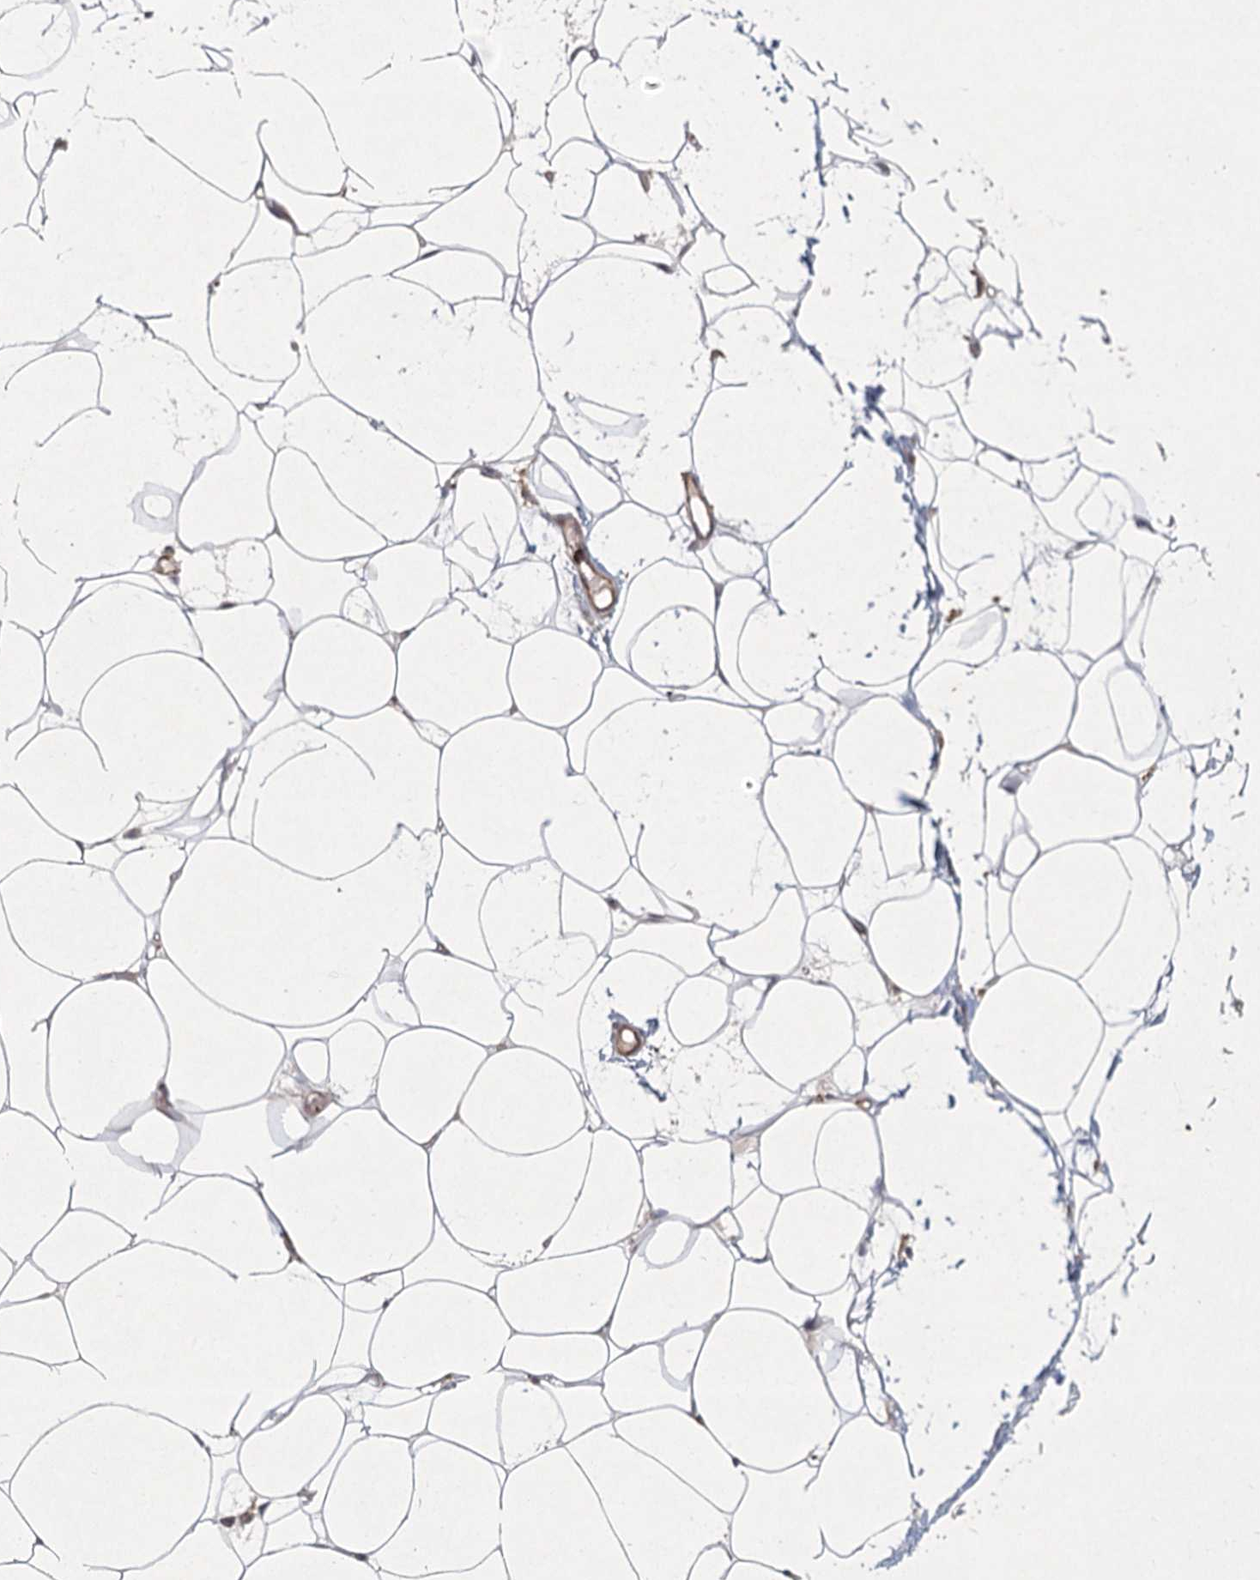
{"staining": {"intensity": "negative", "quantity": "none", "location": "none"}, "tissue": "adipose tissue", "cell_type": "Adipocytes", "image_type": "normal", "snomed": [{"axis": "morphology", "description": "Normal tissue, NOS"}, {"axis": "topography", "description": "Breast"}], "caption": "Immunohistochemistry (IHC) micrograph of benign adipose tissue stained for a protein (brown), which displays no expression in adipocytes. Brightfield microscopy of immunohistochemistry (IHC) stained with DAB (3,3'-diaminobenzidine) (brown) and hematoxylin (blue), captured at high magnification.", "gene": "MEPE", "patient": {"sex": "female", "age": 23}}